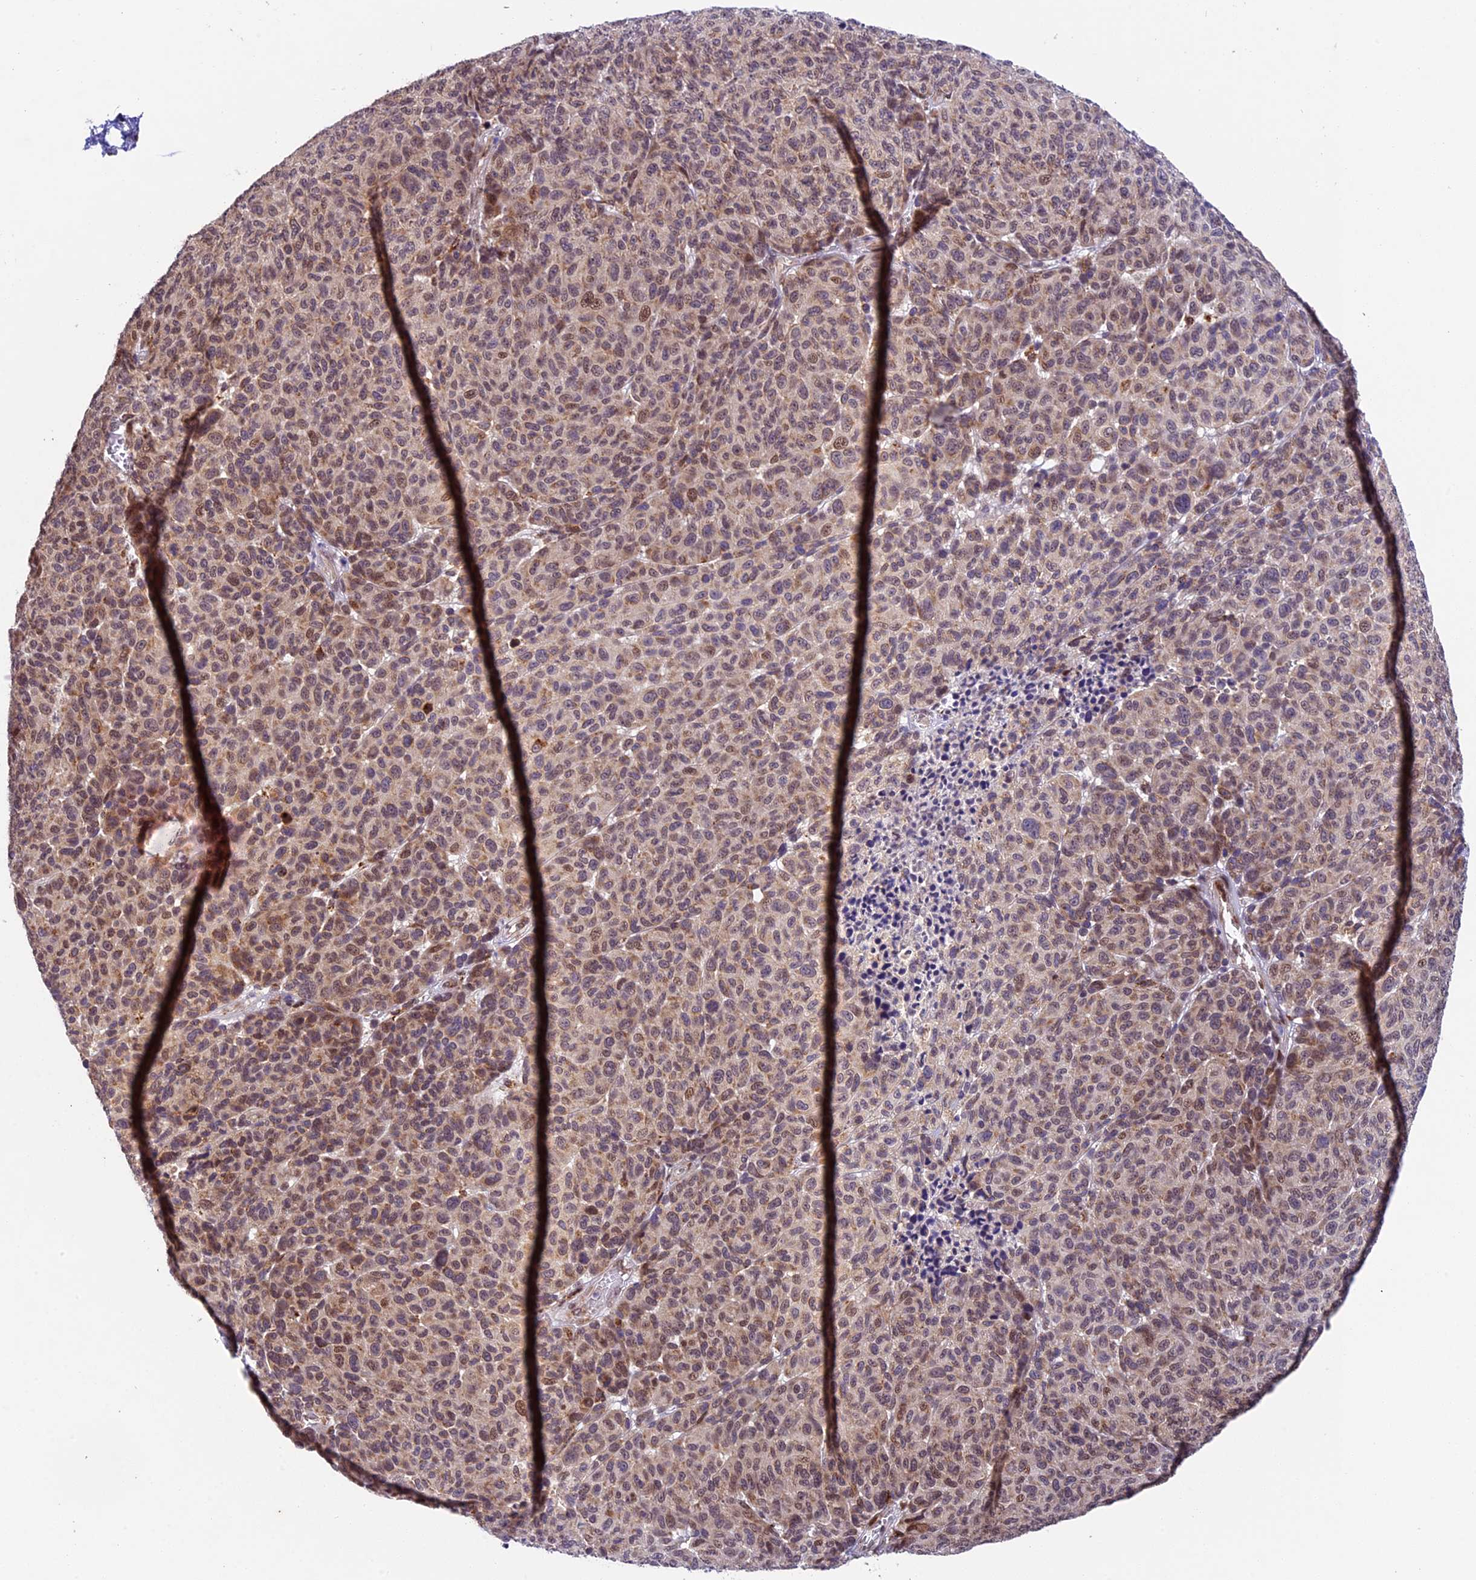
{"staining": {"intensity": "weak", "quantity": ">75%", "location": "cytoplasmic/membranous,nuclear"}, "tissue": "melanoma", "cell_type": "Tumor cells", "image_type": "cancer", "snomed": [{"axis": "morphology", "description": "Malignant melanoma, NOS"}, {"axis": "topography", "description": "Skin"}], "caption": "Protein analysis of malignant melanoma tissue displays weak cytoplasmic/membranous and nuclear staining in about >75% of tumor cells.", "gene": "CCSER1", "patient": {"sex": "male", "age": 49}}